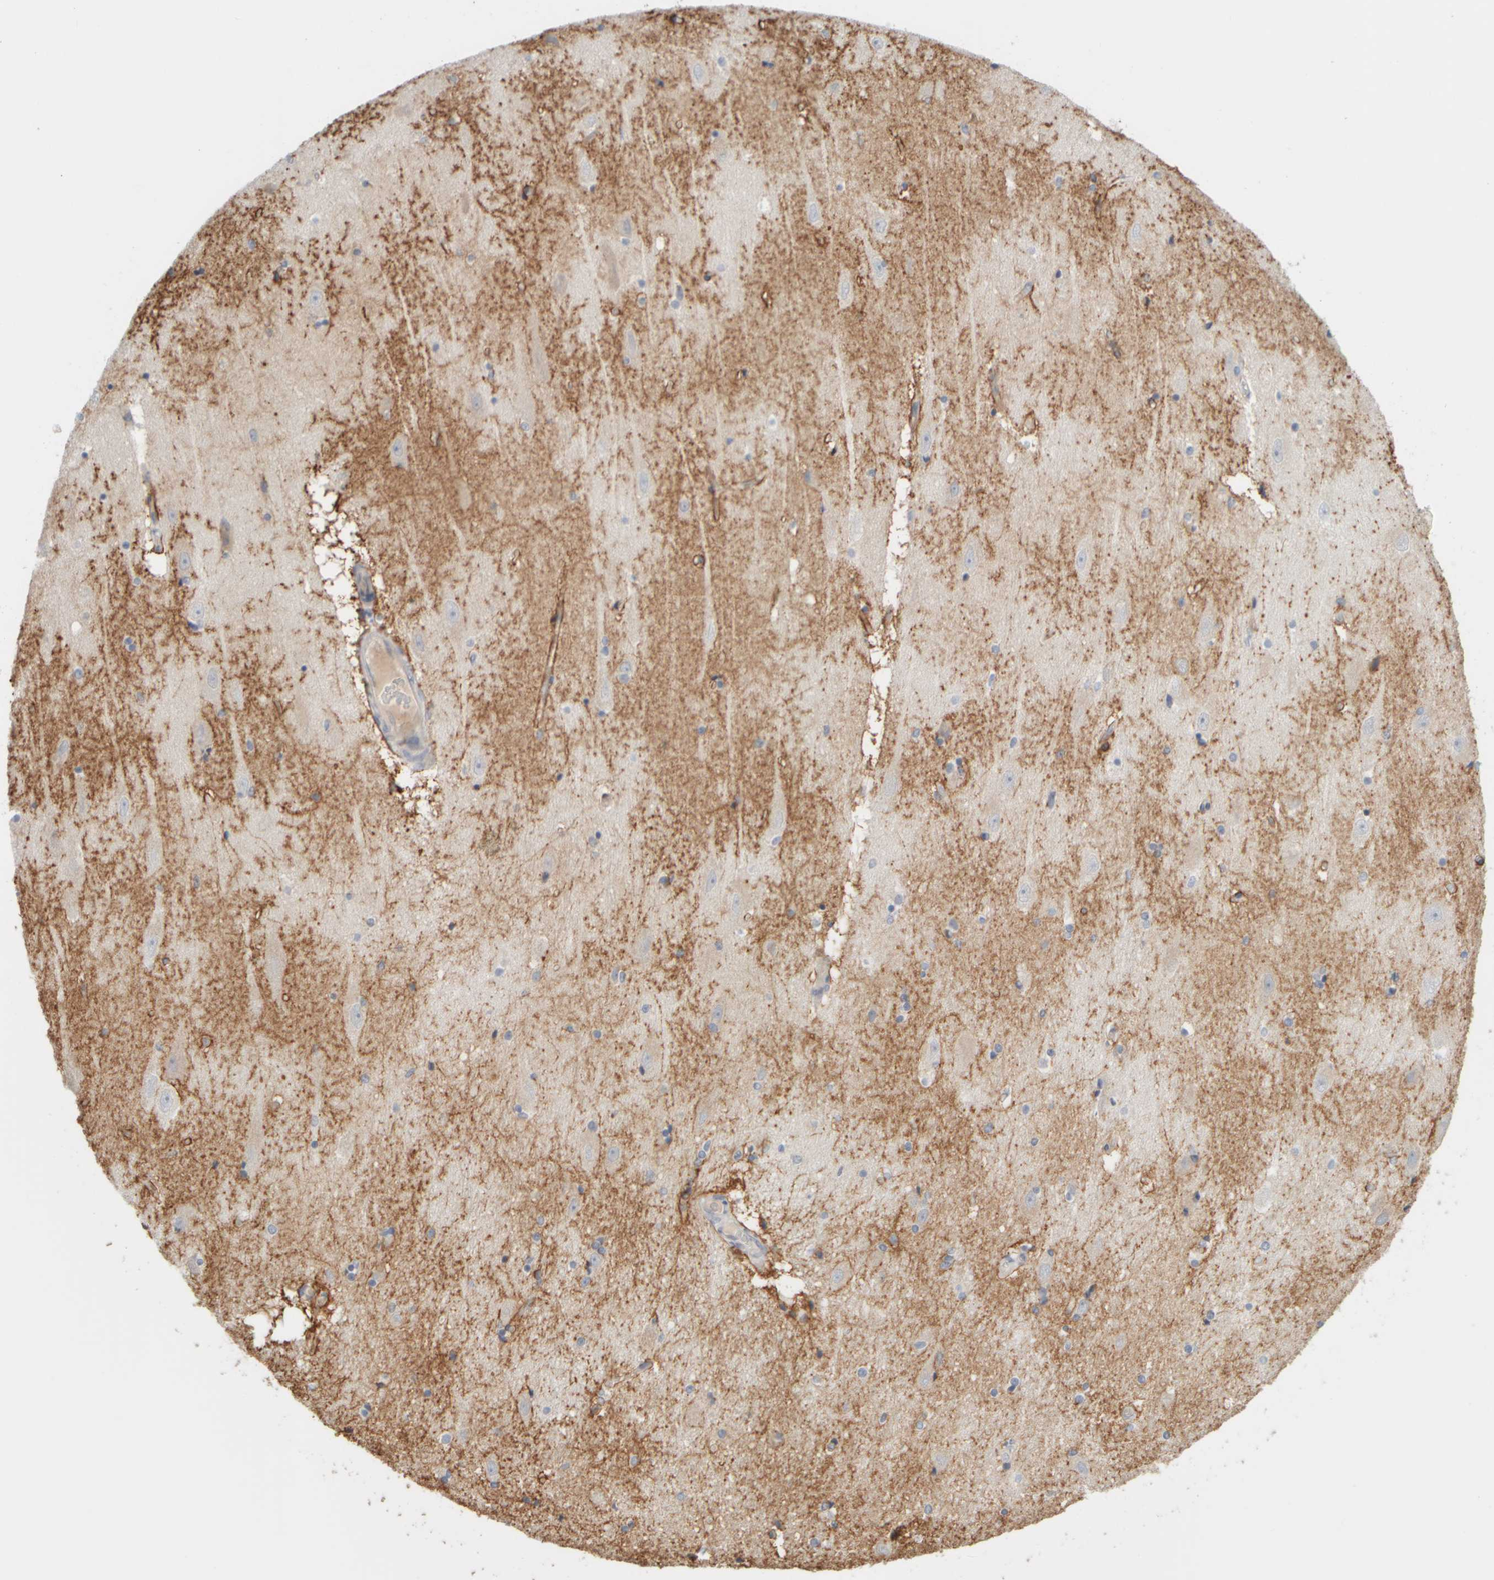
{"staining": {"intensity": "weak", "quantity": "<25%", "location": "cytoplasmic/membranous"}, "tissue": "hippocampus", "cell_type": "Glial cells", "image_type": "normal", "snomed": [{"axis": "morphology", "description": "Normal tissue, NOS"}, {"axis": "topography", "description": "Hippocampus"}], "caption": "A high-resolution micrograph shows immunohistochemistry (IHC) staining of normal hippocampus, which displays no significant expression in glial cells.", "gene": "GOPC", "patient": {"sex": "female", "age": 54}}